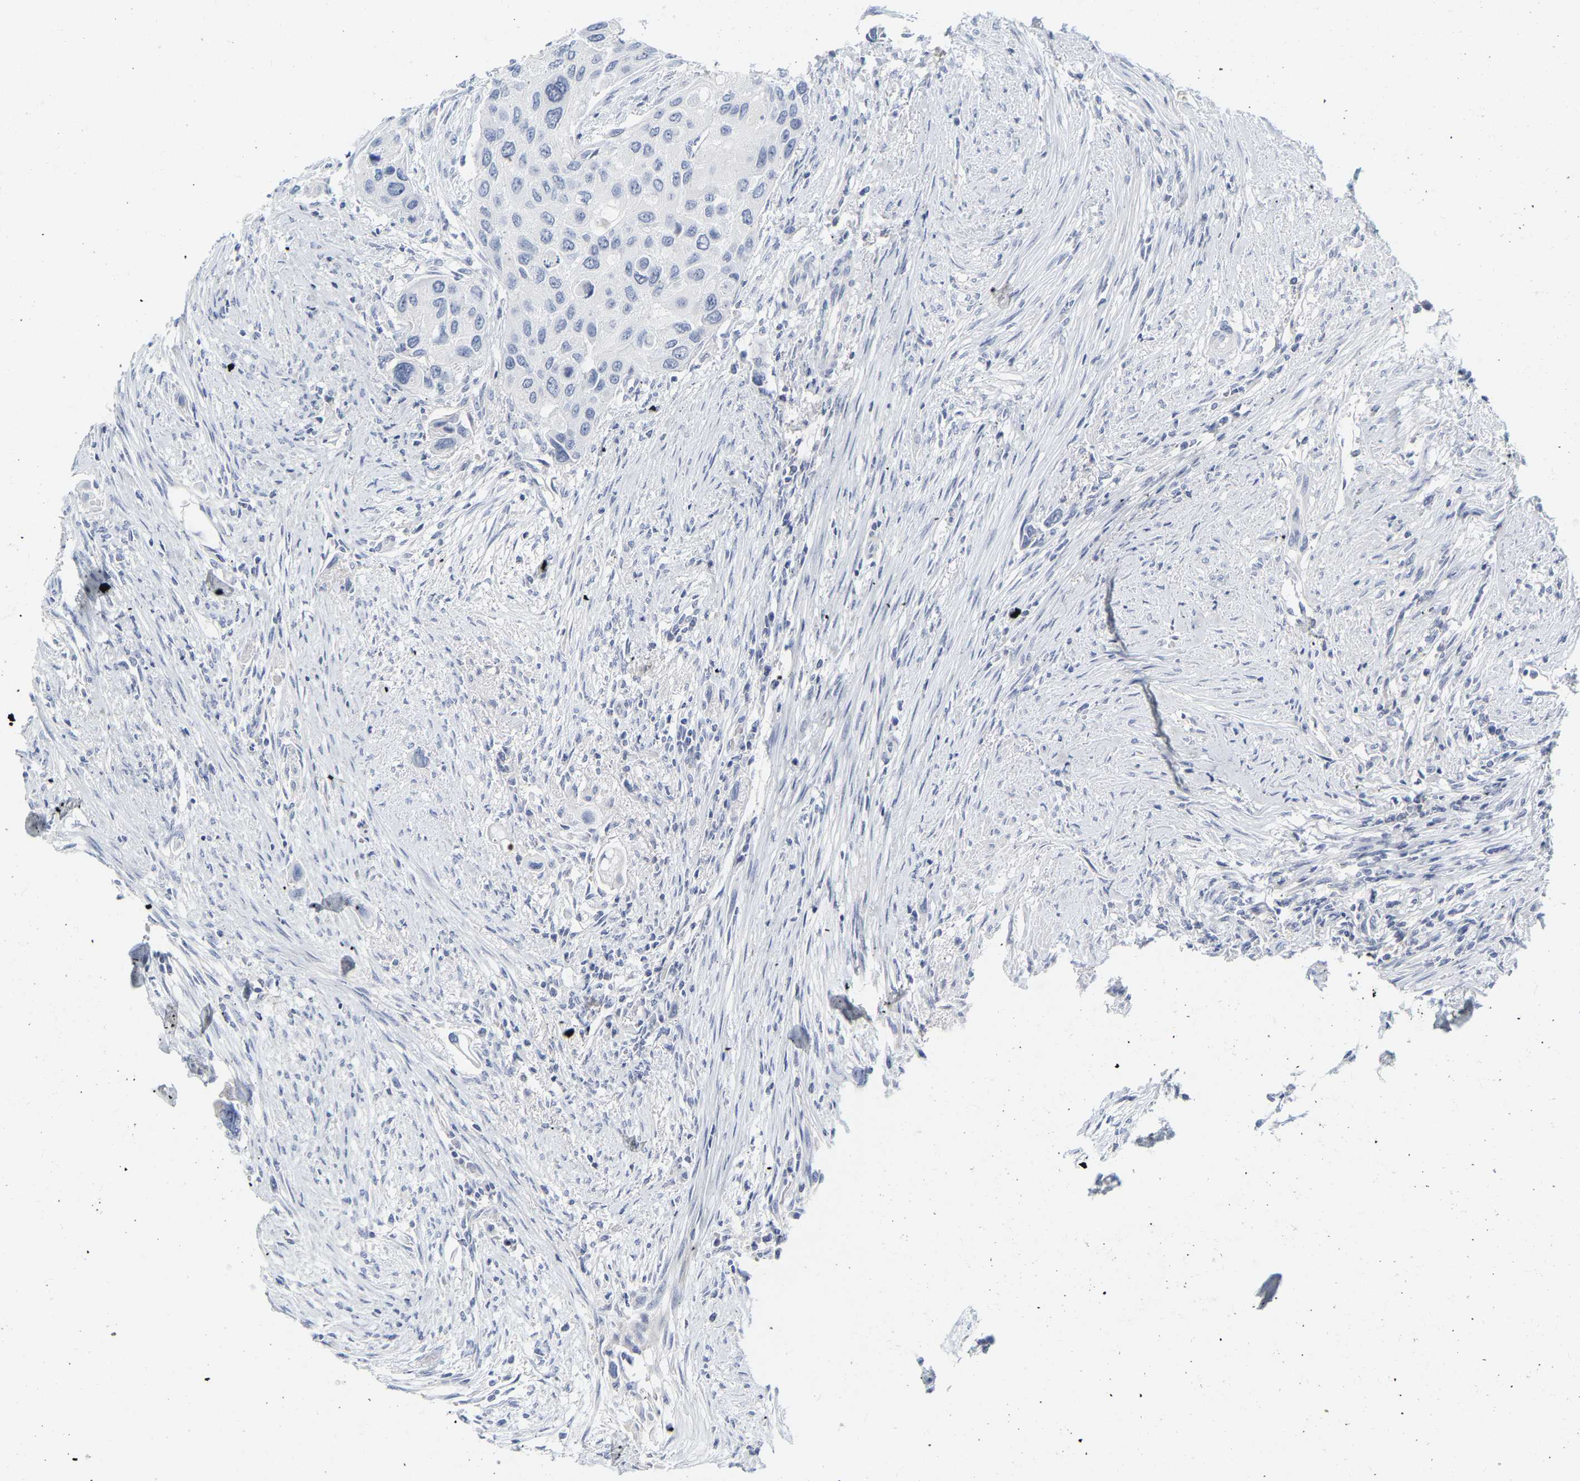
{"staining": {"intensity": "negative", "quantity": "none", "location": "none"}, "tissue": "urothelial cancer", "cell_type": "Tumor cells", "image_type": "cancer", "snomed": [{"axis": "morphology", "description": "Urothelial carcinoma, High grade"}, {"axis": "topography", "description": "Urinary bladder"}], "caption": "This image is of high-grade urothelial carcinoma stained with IHC to label a protein in brown with the nuclei are counter-stained blue. There is no staining in tumor cells. The staining was performed using DAB to visualize the protein expression in brown, while the nuclei were stained in blue with hematoxylin (Magnification: 20x).", "gene": "GNAS", "patient": {"sex": "female", "age": 56}}